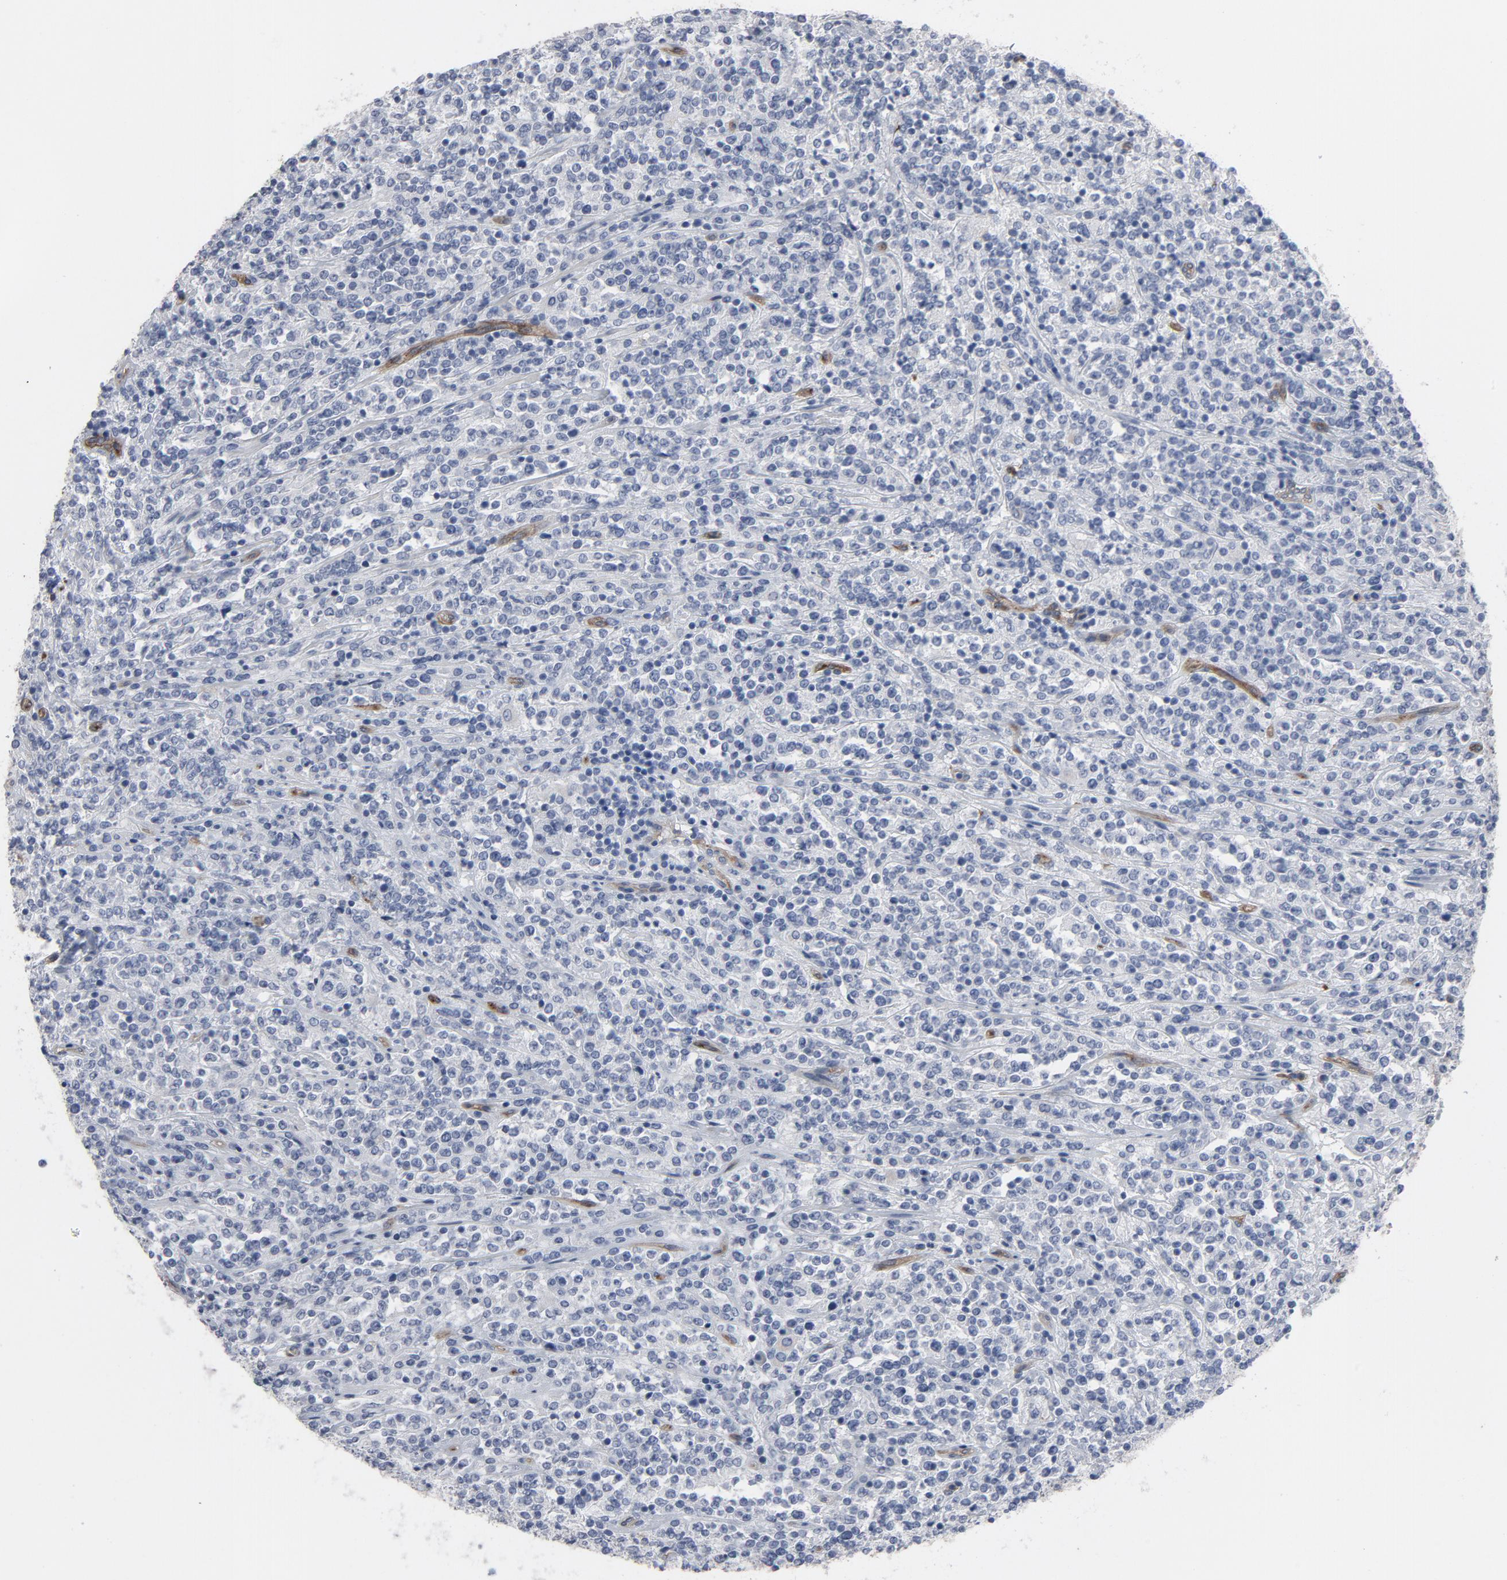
{"staining": {"intensity": "negative", "quantity": "none", "location": "none"}, "tissue": "lymphoma", "cell_type": "Tumor cells", "image_type": "cancer", "snomed": [{"axis": "morphology", "description": "Malignant lymphoma, non-Hodgkin's type, High grade"}, {"axis": "topography", "description": "Soft tissue"}], "caption": "Lymphoma was stained to show a protein in brown. There is no significant positivity in tumor cells.", "gene": "KDR", "patient": {"sex": "male", "age": 18}}